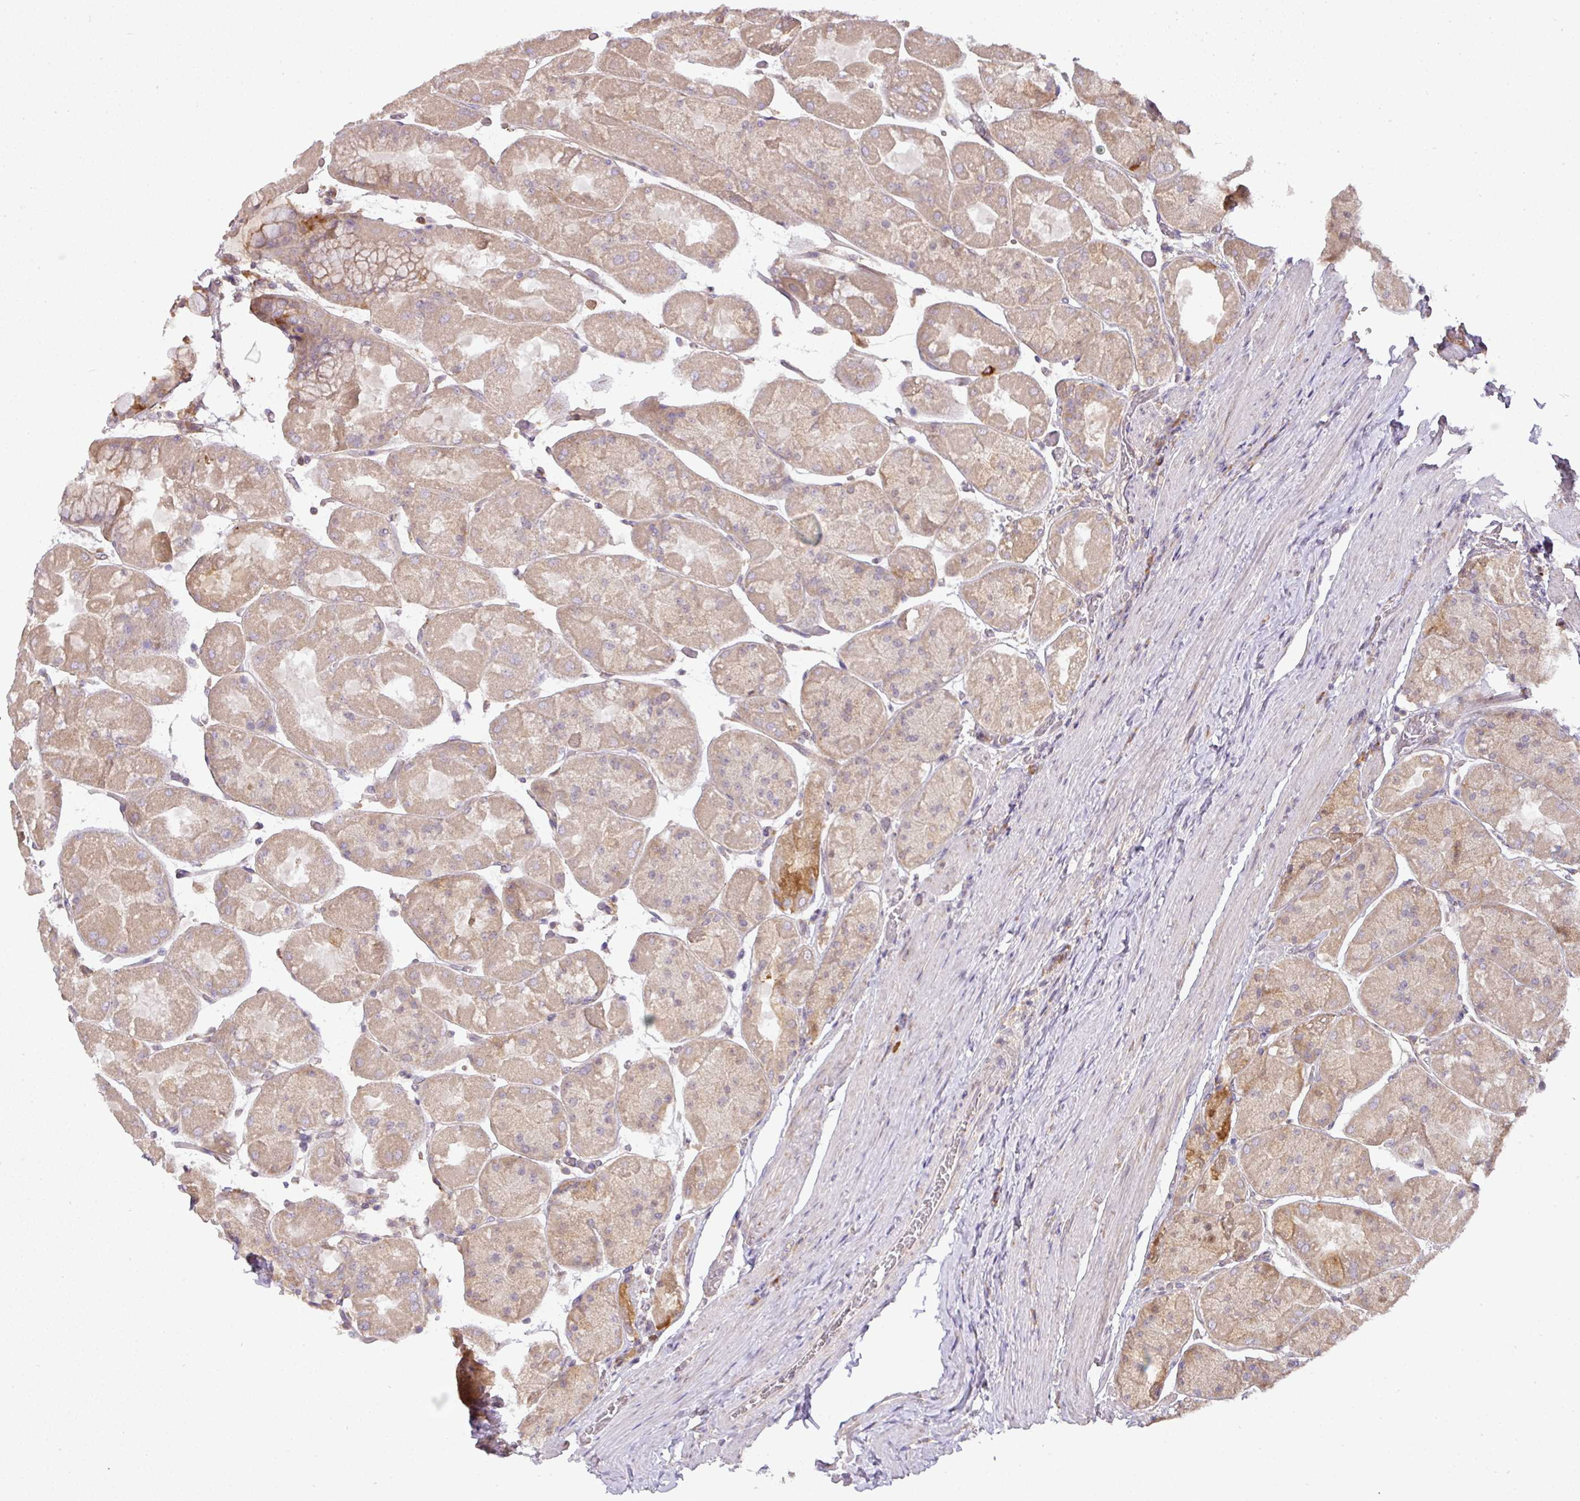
{"staining": {"intensity": "moderate", "quantity": "25%-75%", "location": "cytoplasmic/membranous"}, "tissue": "stomach", "cell_type": "Glandular cells", "image_type": "normal", "snomed": [{"axis": "morphology", "description": "Normal tissue, NOS"}, {"axis": "topography", "description": "Stomach"}], "caption": "DAB immunohistochemical staining of unremarkable human stomach displays moderate cytoplasmic/membranous protein staining in about 25%-75% of glandular cells. The staining was performed using DAB (3,3'-diaminobenzidine), with brown indicating positive protein expression. Nuclei are stained blue with hematoxylin.", "gene": "GALP", "patient": {"sex": "female", "age": 61}}